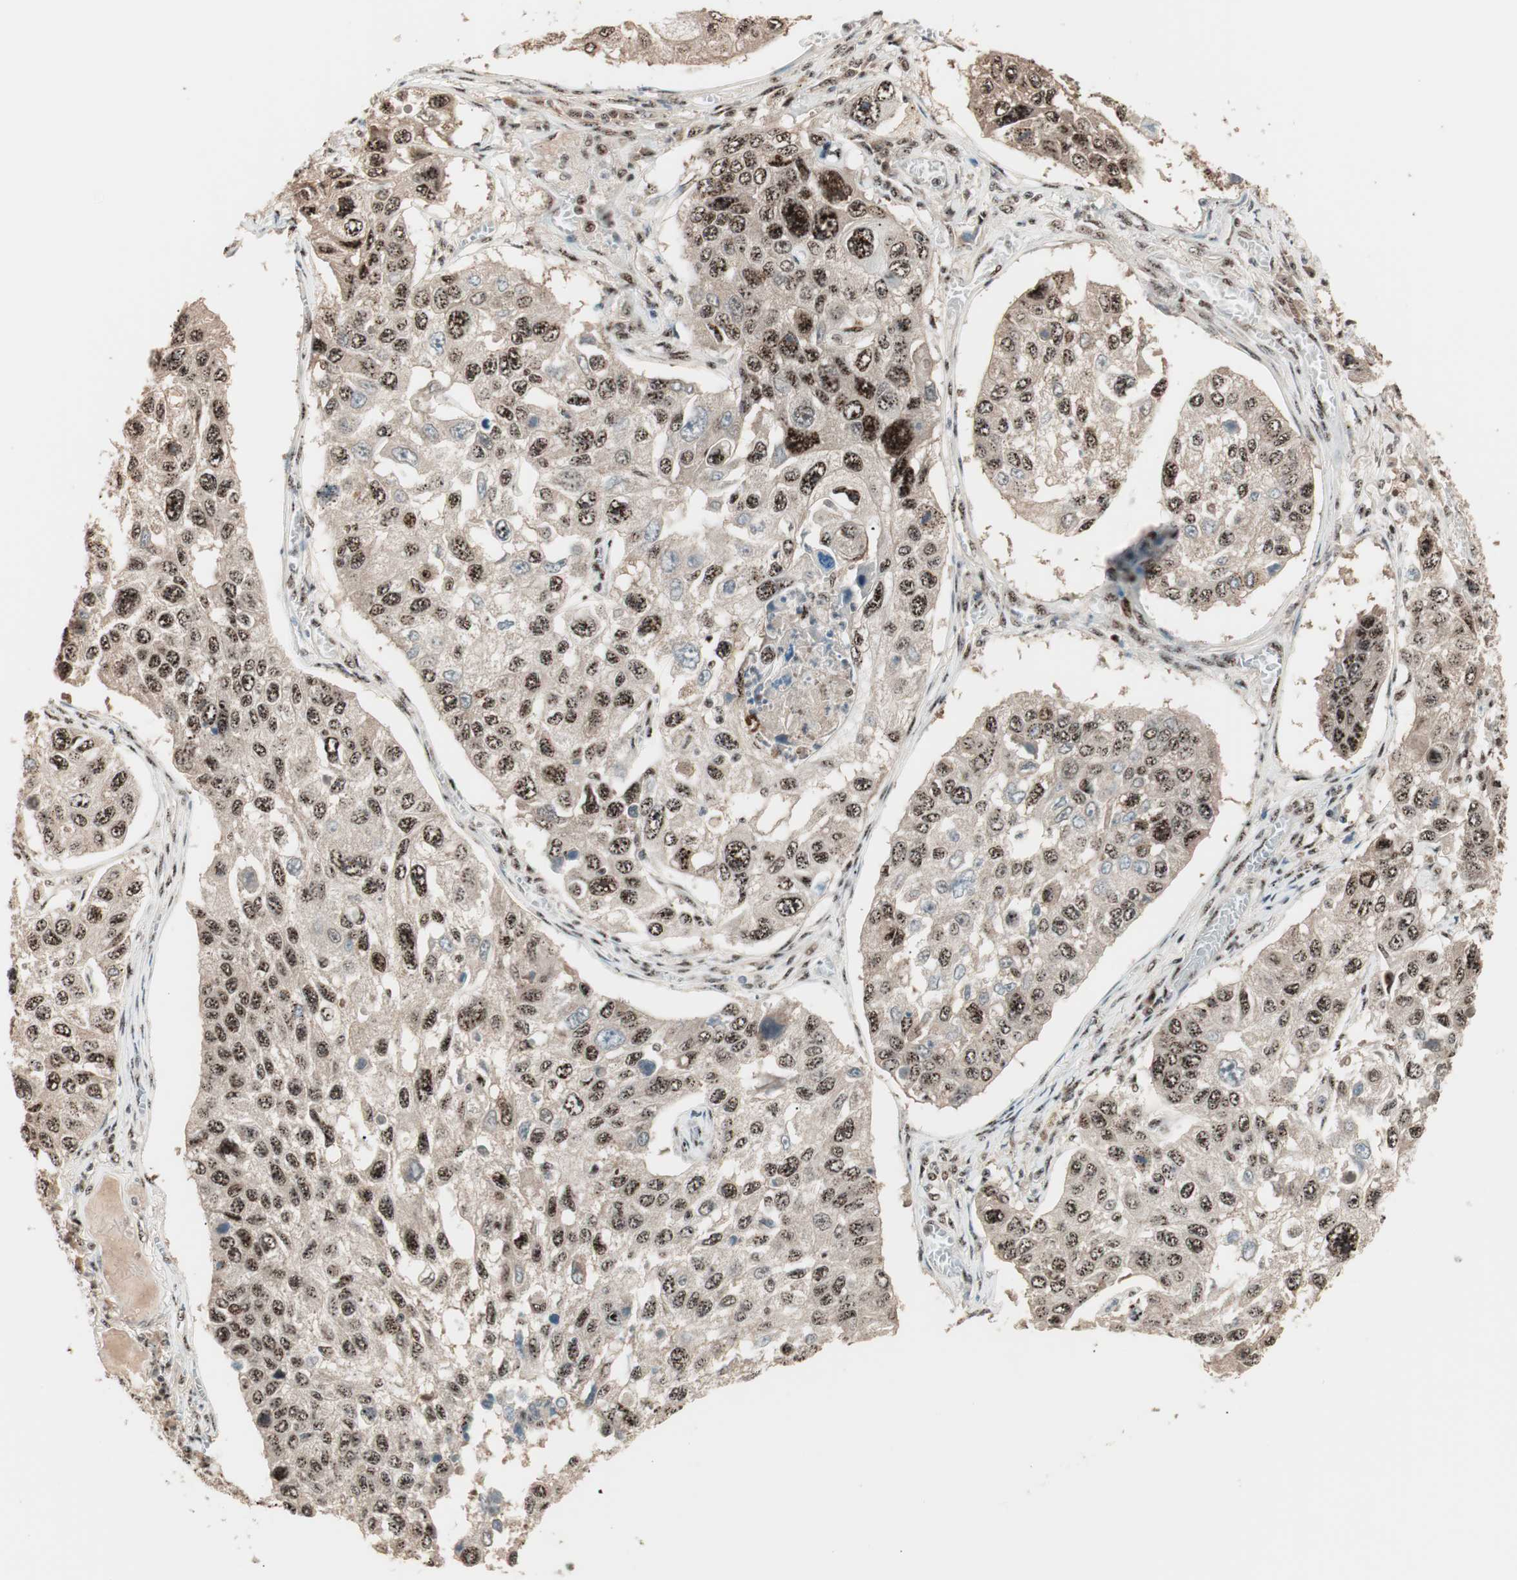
{"staining": {"intensity": "moderate", "quantity": ">75%", "location": "nuclear"}, "tissue": "lung cancer", "cell_type": "Tumor cells", "image_type": "cancer", "snomed": [{"axis": "morphology", "description": "Squamous cell carcinoma, NOS"}, {"axis": "topography", "description": "Lung"}], "caption": "Brown immunohistochemical staining in lung cancer (squamous cell carcinoma) reveals moderate nuclear positivity in about >75% of tumor cells.", "gene": "NR5A2", "patient": {"sex": "male", "age": 71}}